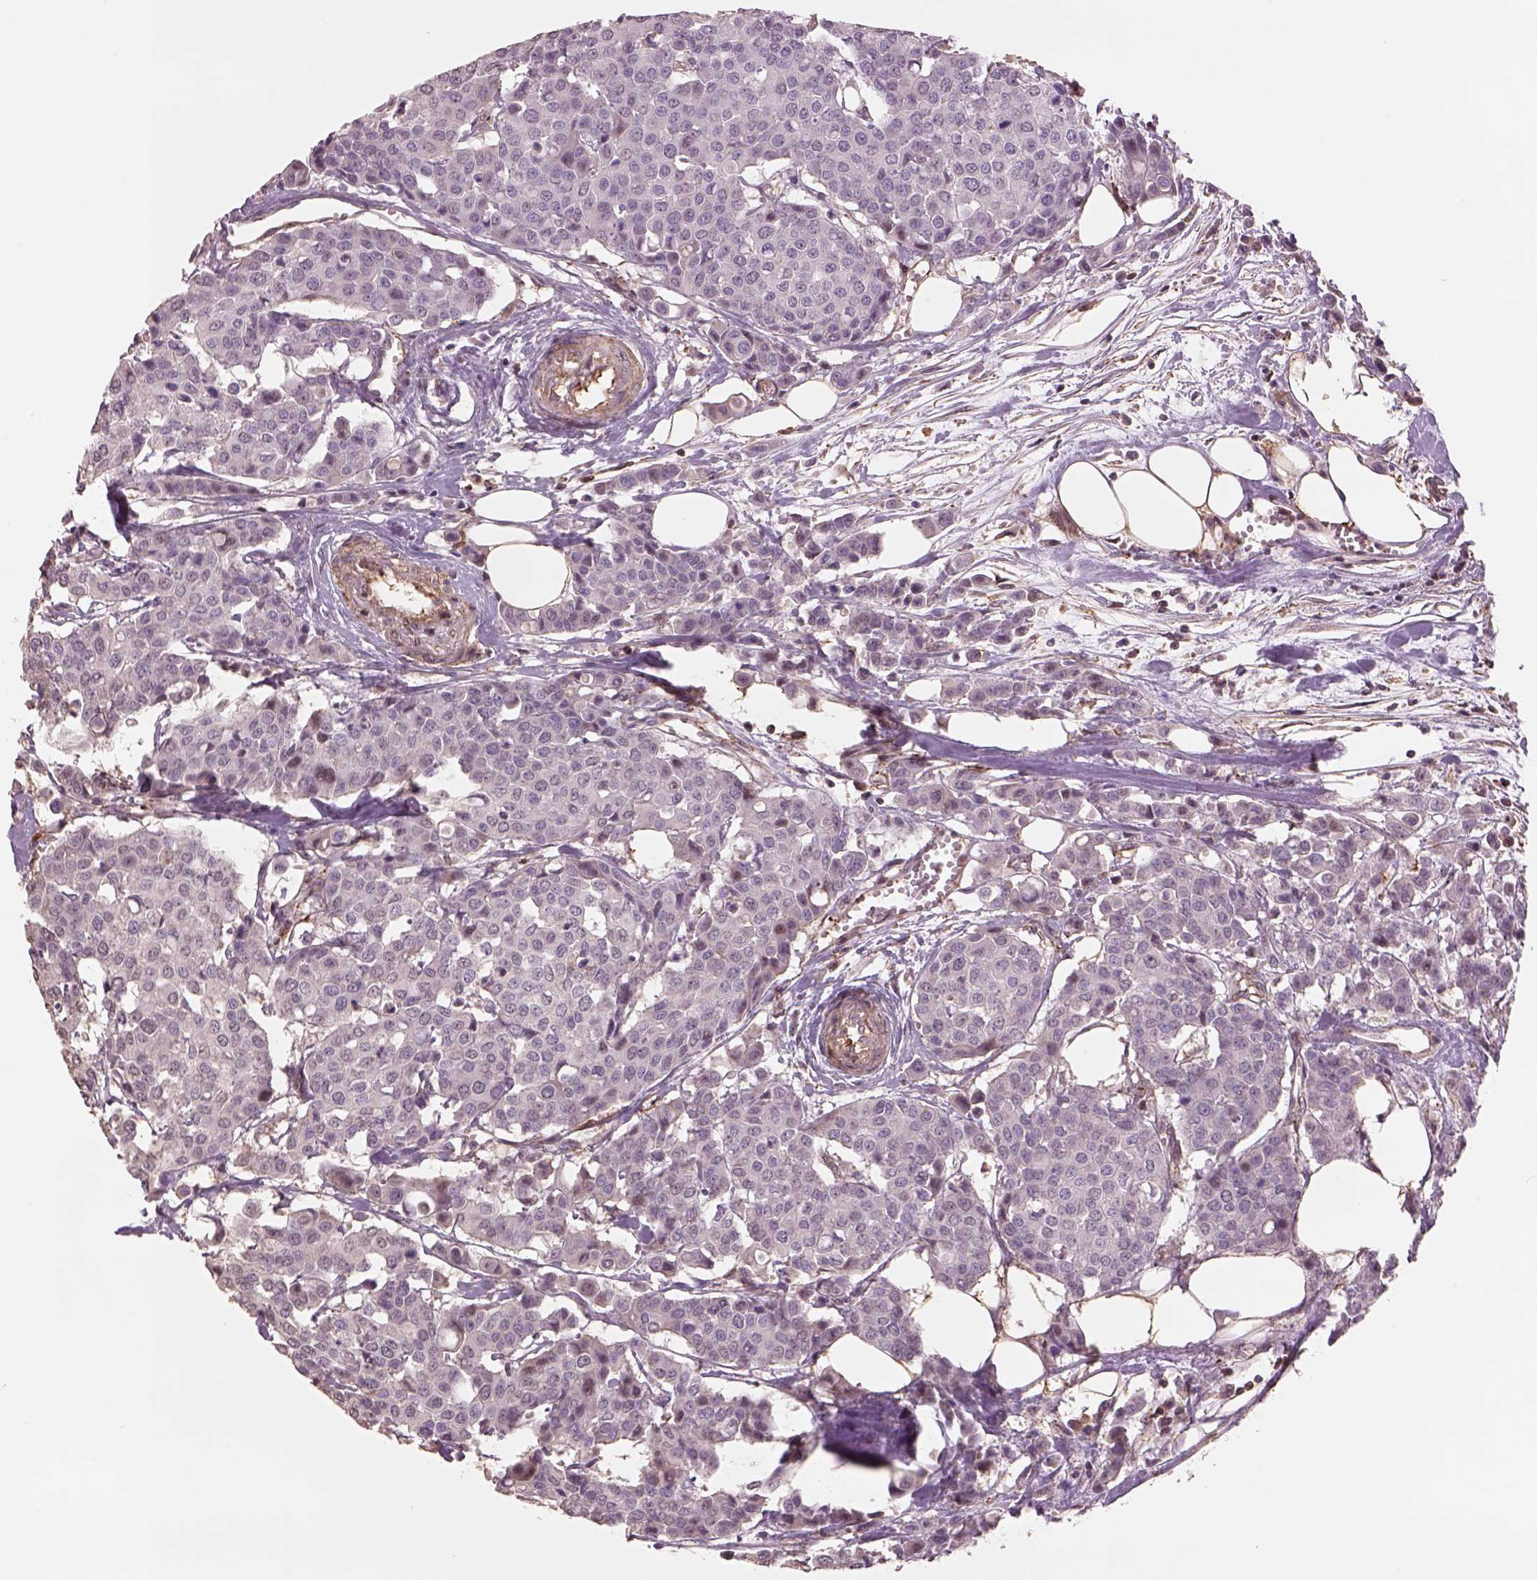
{"staining": {"intensity": "negative", "quantity": "none", "location": "none"}, "tissue": "carcinoid", "cell_type": "Tumor cells", "image_type": "cancer", "snomed": [{"axis": "morphology", "description": "Carcinoid, malignant, NOS"}, {"axis": "topography", "description": "Colon"}], "caption": "This histopathology image is of malignant carcinoid stained with immunohistochemistry to label a protein in brown with the nuclei are counter-stained blue. There is no positivity in tumor cells.", "gene": "LIN7A", "patient": {"sex": "male", "age": 81}}